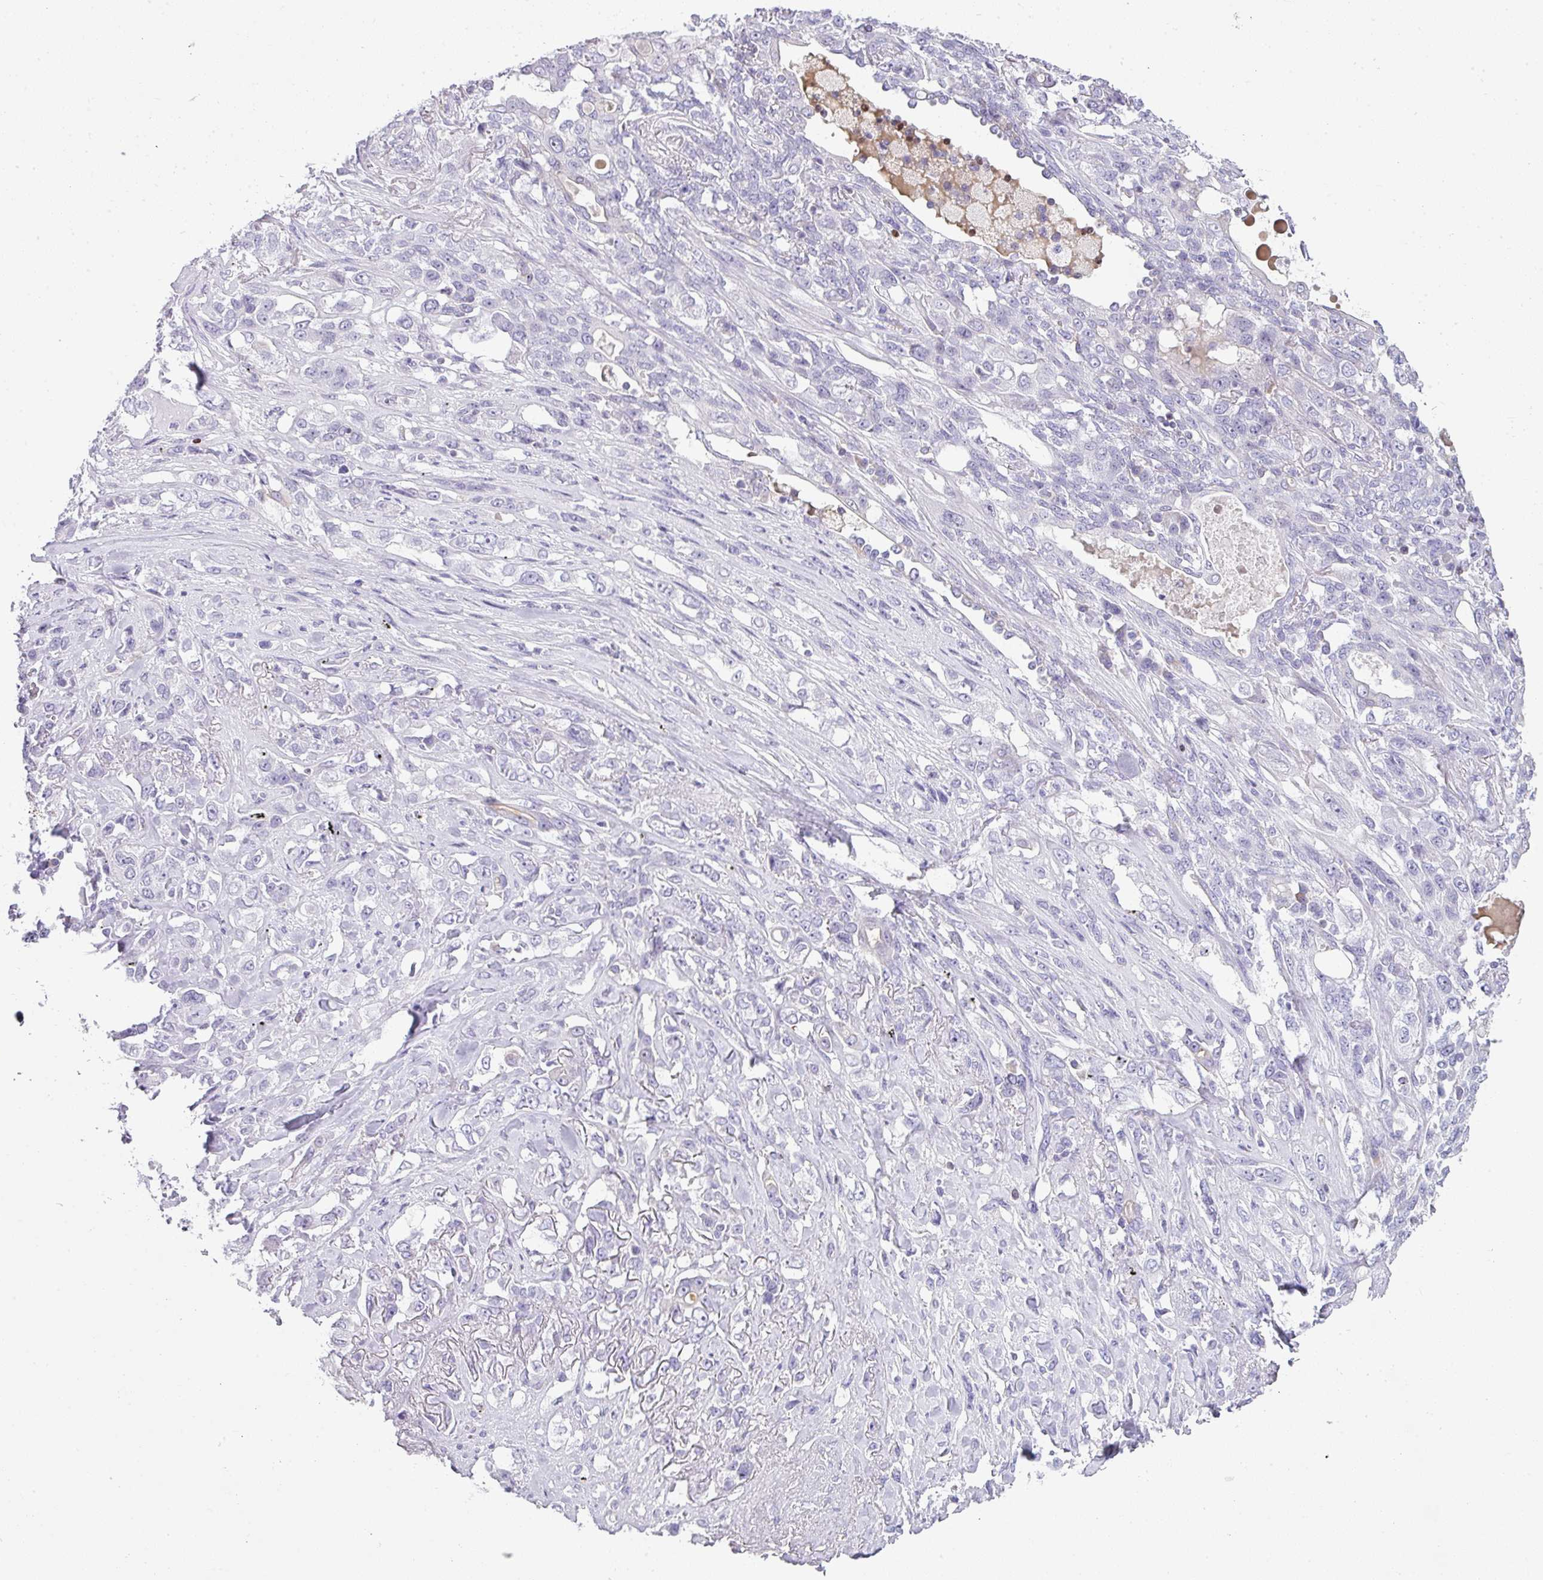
{"staining": {"intensity": "negative", "quantity": "none", "location": "none"}, "tissue": "lung cancer", "cell_type": "Tumor cells", "image_type": "cancer", "snomed": [{"axis": "morphology", "description": "Squamous cell carcinoma, NOS"}, {"axis": "topography", "description": "Lung"}], "caption": "IHC micrograph of neoplastic tissue: lung squamous cell carcinoma stained with DAB reveals no significant protein expression in tumor cells.", "gene": "STAT5A", "patient": {"sex": "female", "age": 70}}